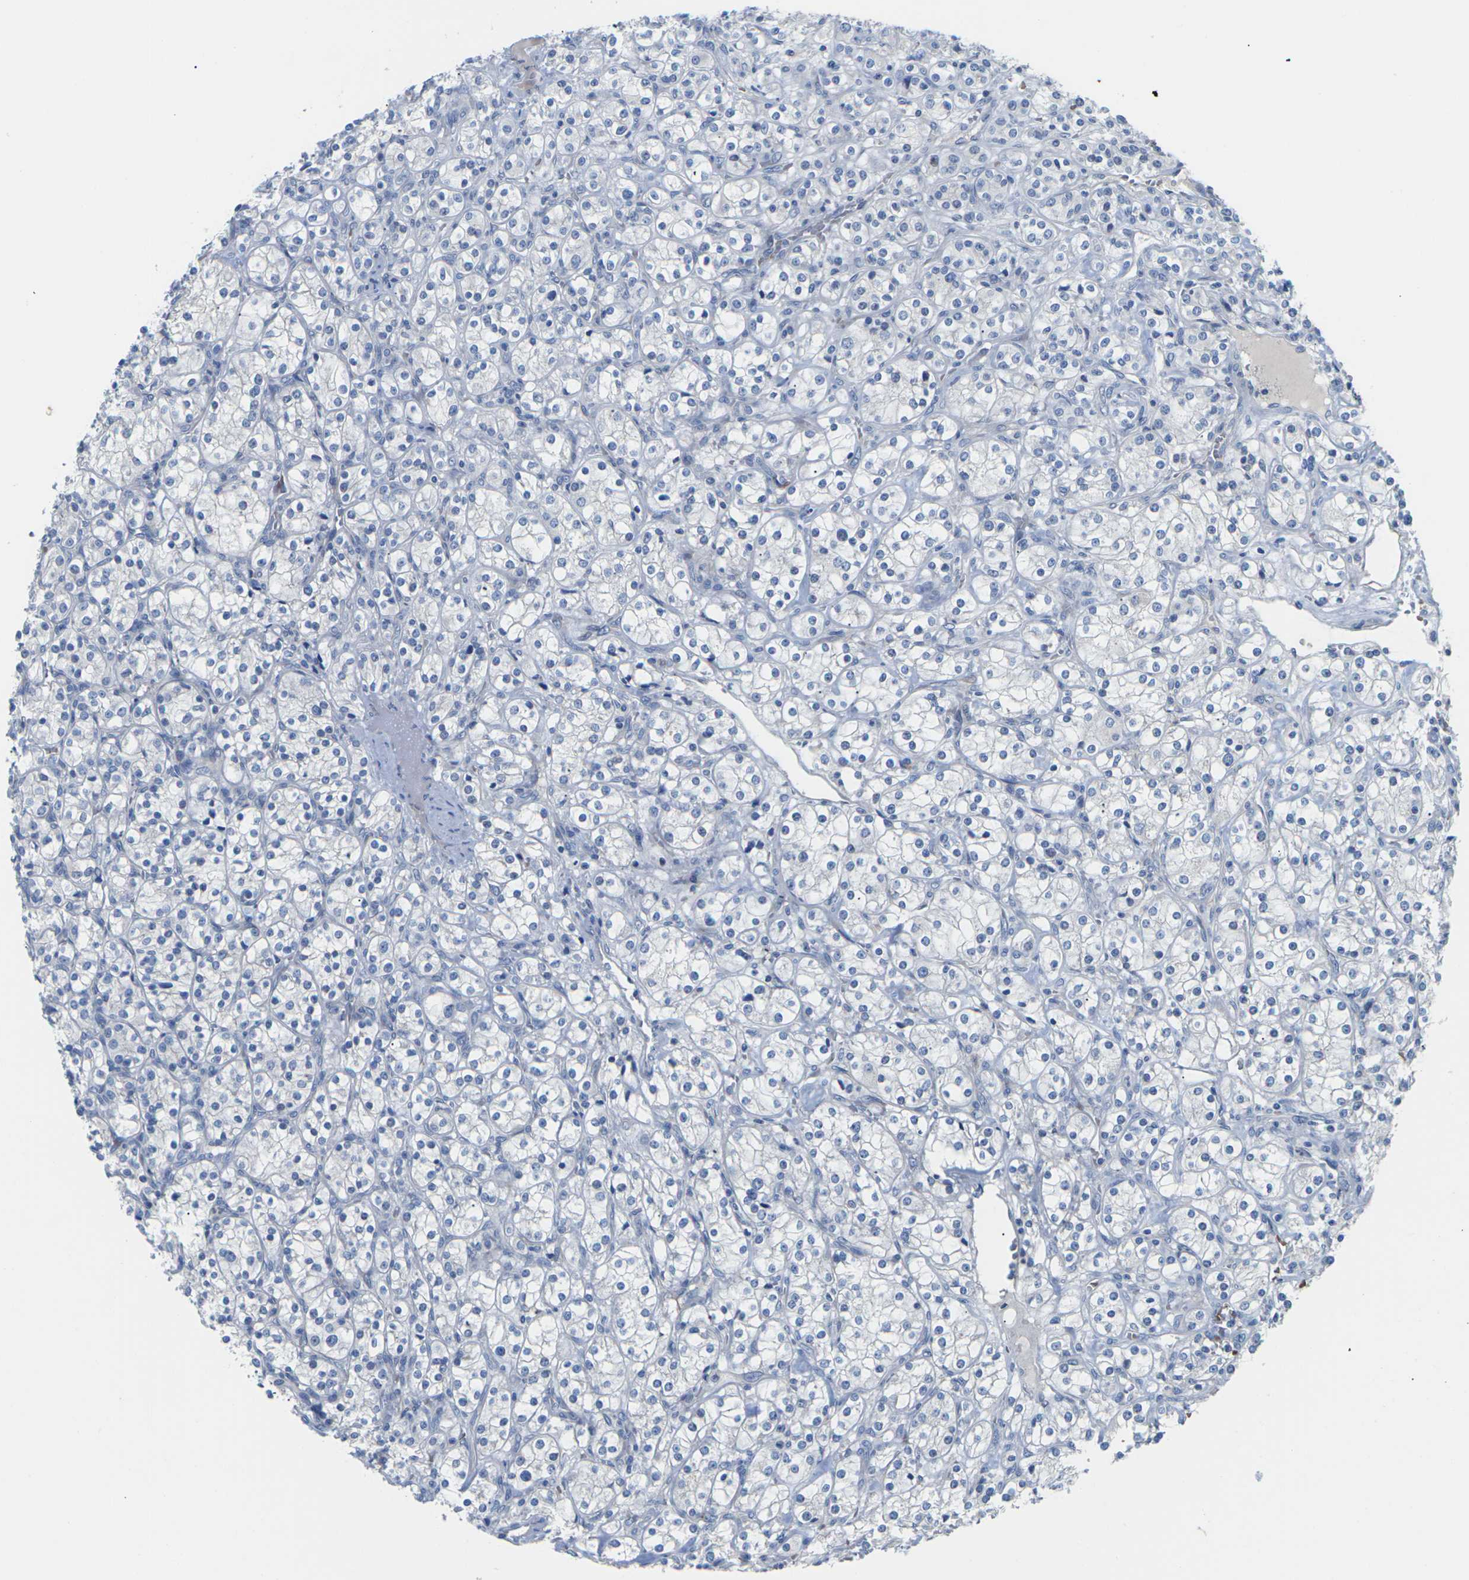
{"staining": {"intensity": "negative", "quantity": "none", "location": "none"}, "tissue": "renal cancer", "cell_type": "Tumor cells", "image_type": "cancer", "snomed": [{"axis": "morphology", "description": "Adenocarcinoma, NOS"}, {"axis": "topography", "description": "Kidney"}], "caption": "Tumor cells are negative for brown protein staining in renal cancer (adenocarcinoma).", "gene": "TMCO4", "patient": {"sex": "male", "age": 77}}